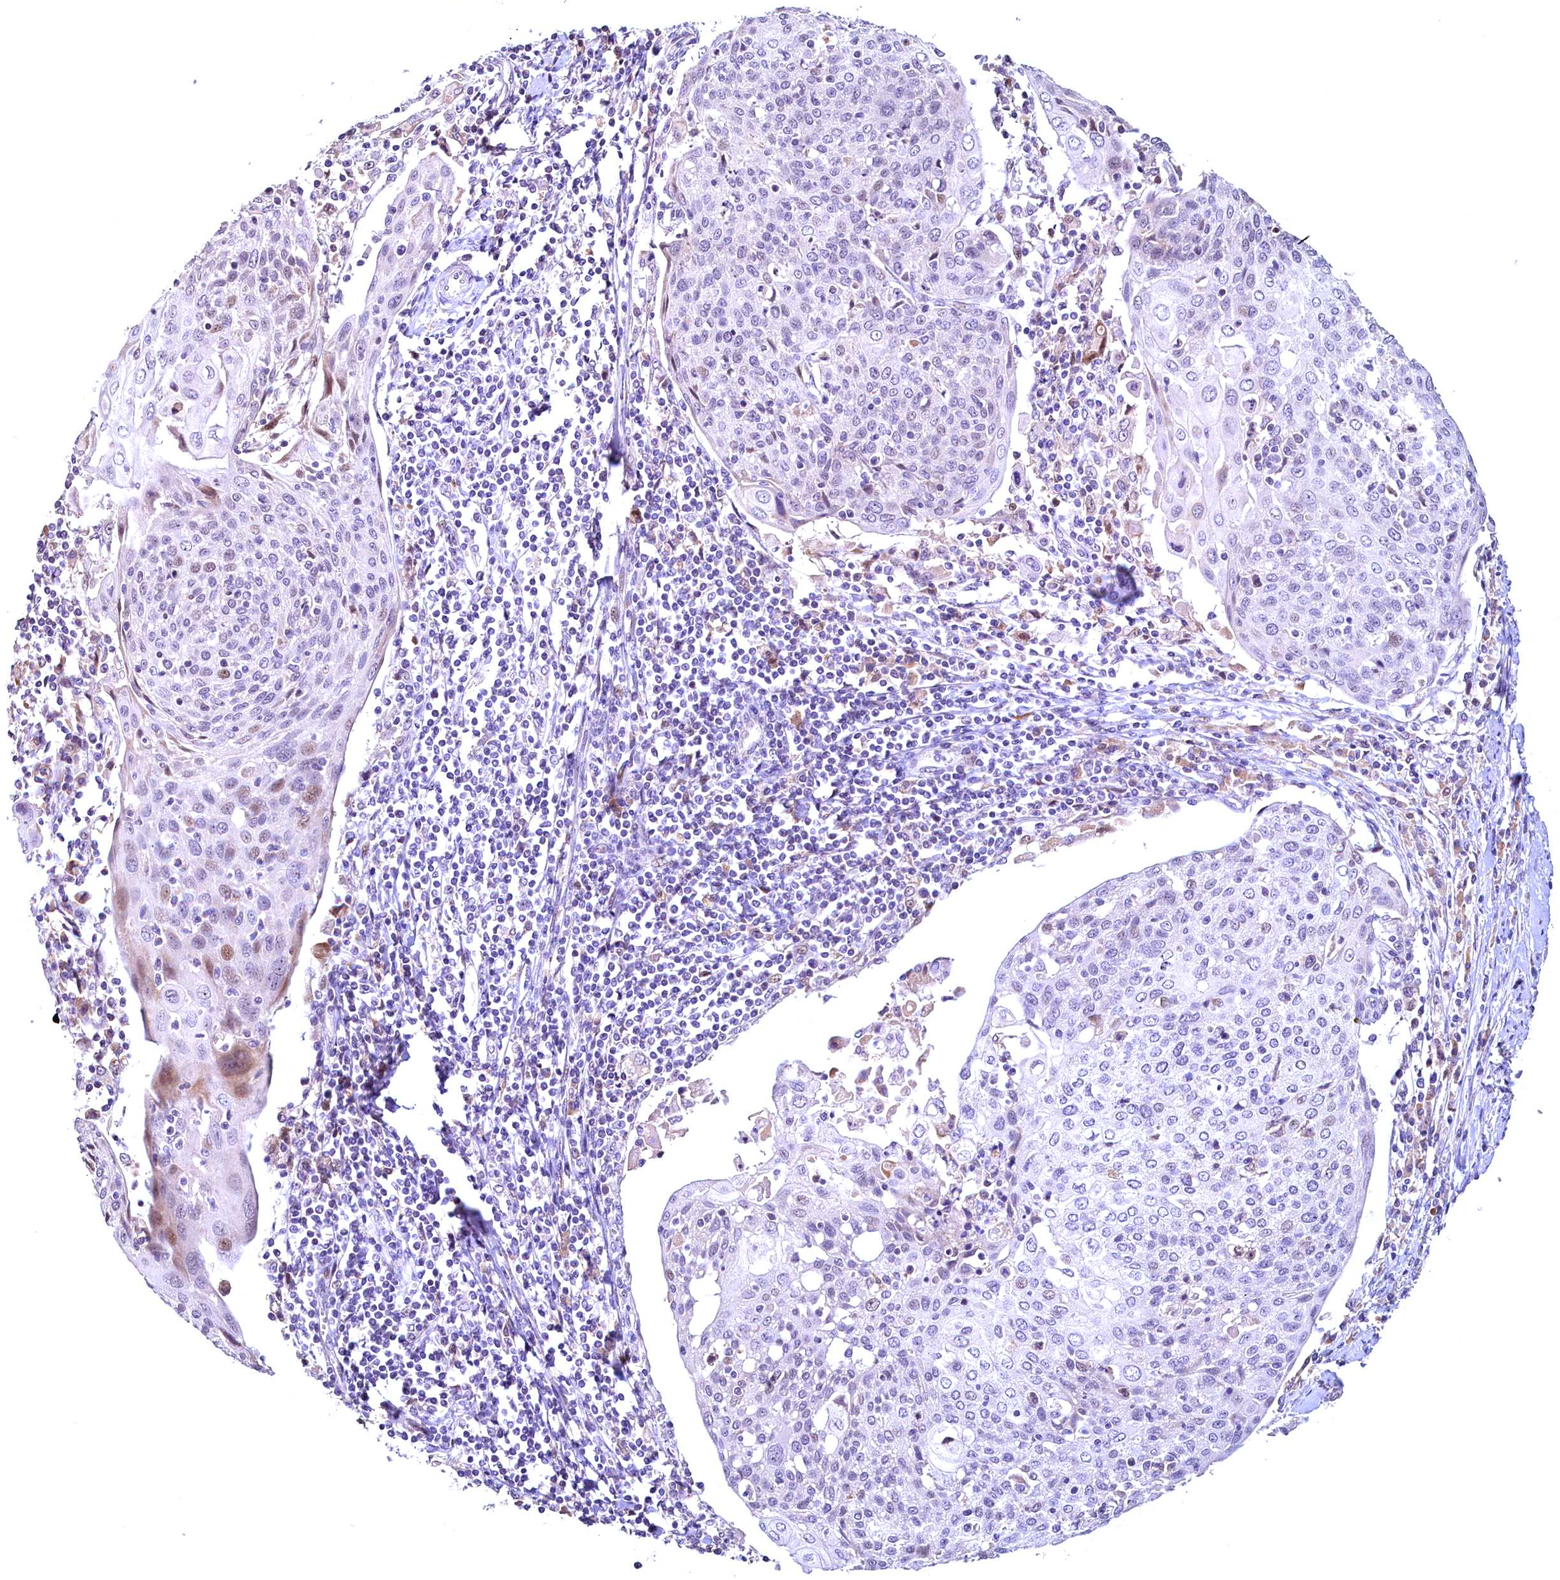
{"staining": {"intensity": "moderate", "quantity": "<25%", "location": "nuclear"}, "tissue": "cervical cancer", "cell_type": "Tumor cells", "image_type": "cancer", "snomed": [{"axis": "morphology", "description": "Squamous cell carcinoma, NOS"}, {"axis": "topography", "description": "Cervix"}], "caption": "A micrograph of cervical squamous cell carcinoma stained for a protein shows moderate nuclear brown staining in tumor cells.", "gene": "LATS2", "patient": {"sex": "female", "age": 67}}